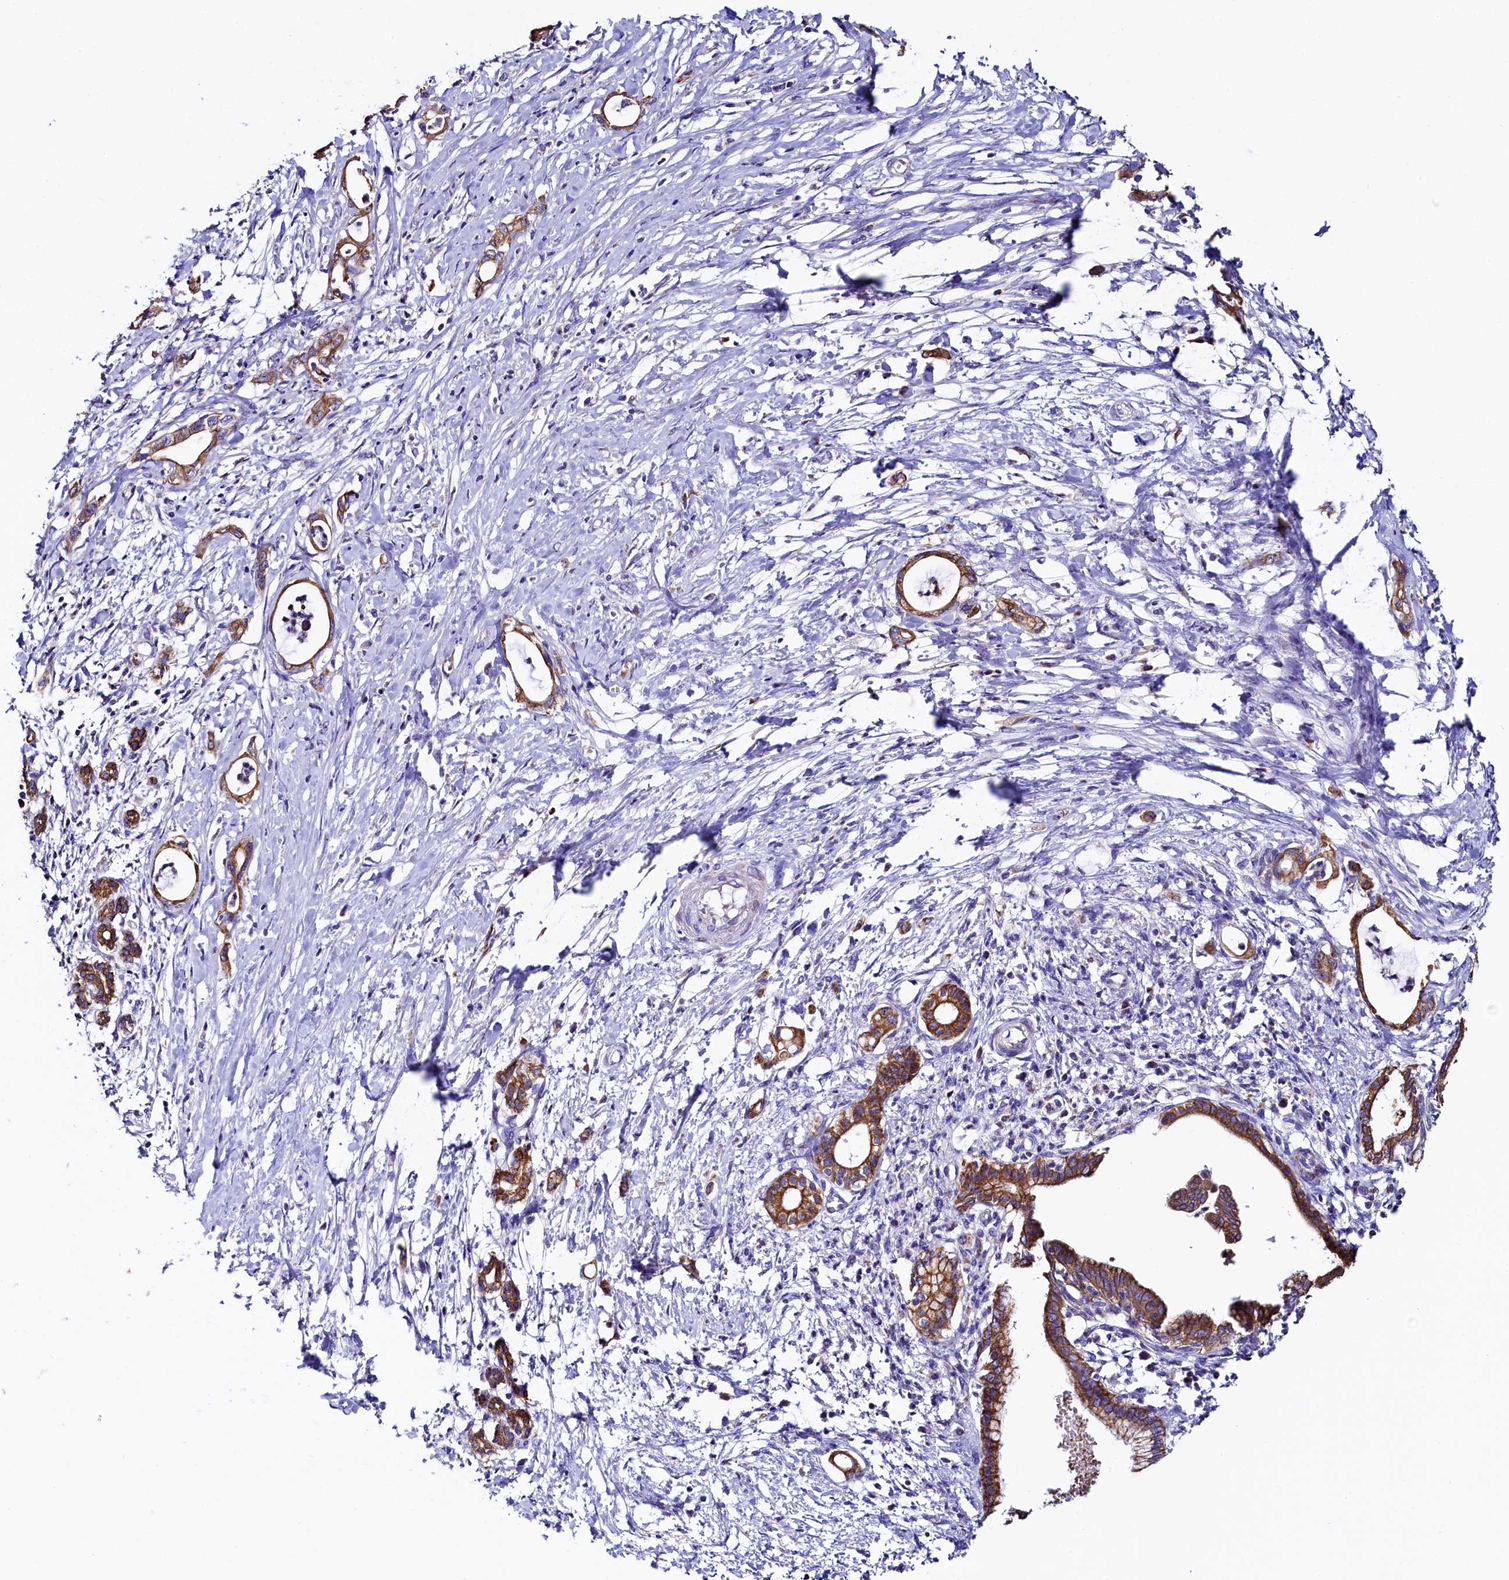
{"staining": {"intensity": "moderate", "quantity": ">75%", "location": "cytoplasmic/membranous"}, "tissue": "pancreatic cancer", "cell_type": "Tumor cells", "image_type": "cancer", "snomed": [{"axis": "morphology", "description": "Adenocarcinoma, NOS"}, {"axis": "topography", "description": "Pancreas"}], "caption": "Moderate cytoplasmic/membranous staining is appreciated in approximately >75% of tumor cells in pancreatic cancer (adenocarcinoma). The staining was performed using DAB to visualize the protein expression in brown, while the nuclei were stained in blue with hematoxylin (Magnification: 20x).", "gene": "CLYBL", "patient": {"sex": "female", "age": 55}}